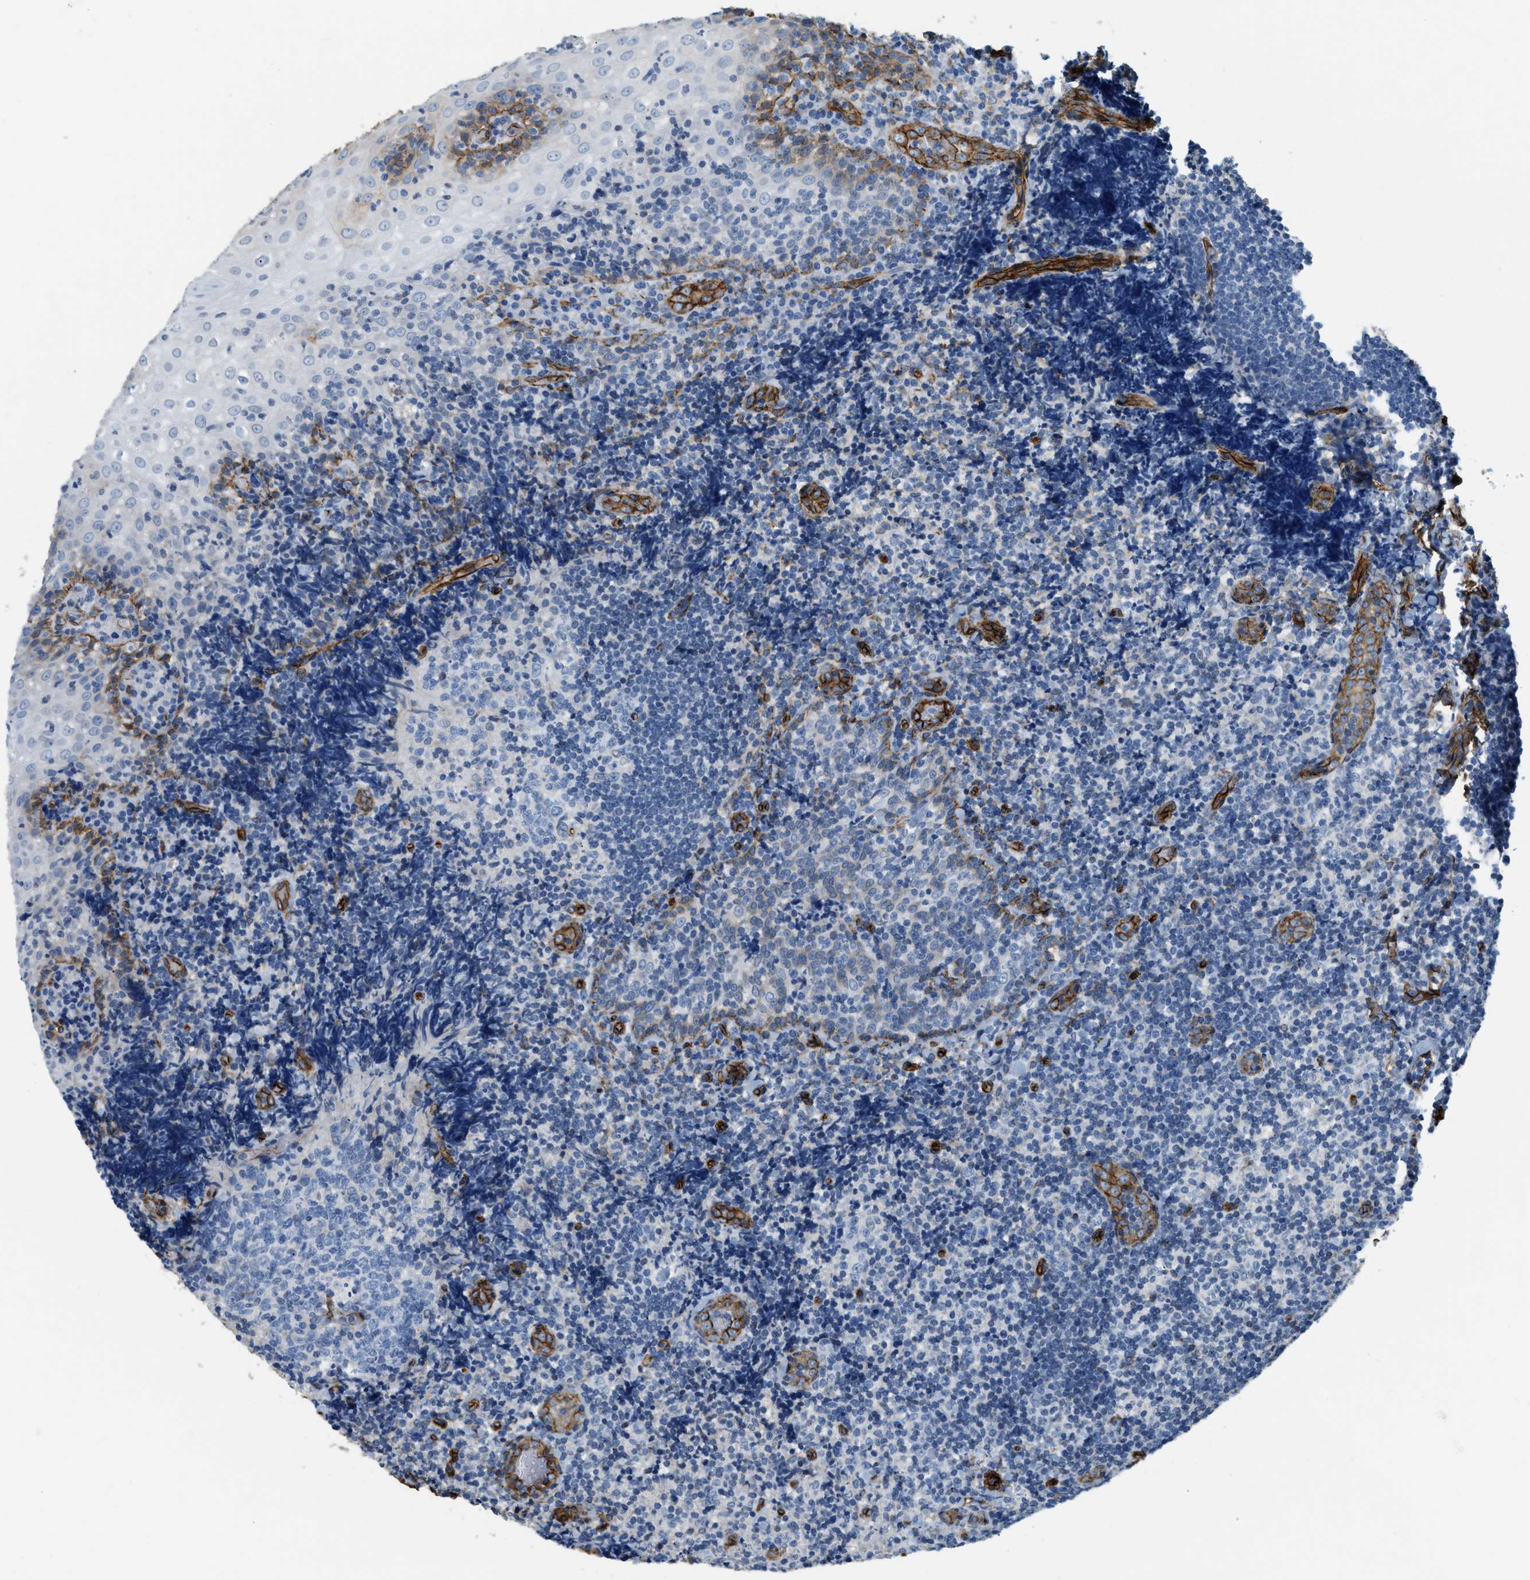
{"staining": {"intensity": "negative", "quantity": "none", "location": "none"}, "tissue": "tonsil", "cell_type": "Germinal center cells", "image_type": "normal", "snomed": [{"axis": "morphology", "description": "Normal tissue, NOS"}, {"axis": "topography", "description": "Tonsil"}], "caption": "The histopathology image demonstrates no staining of germinal center cells in normal tonsil.", "gene": "TMEM43", "patient": {"sex": "male", "age": 37}}